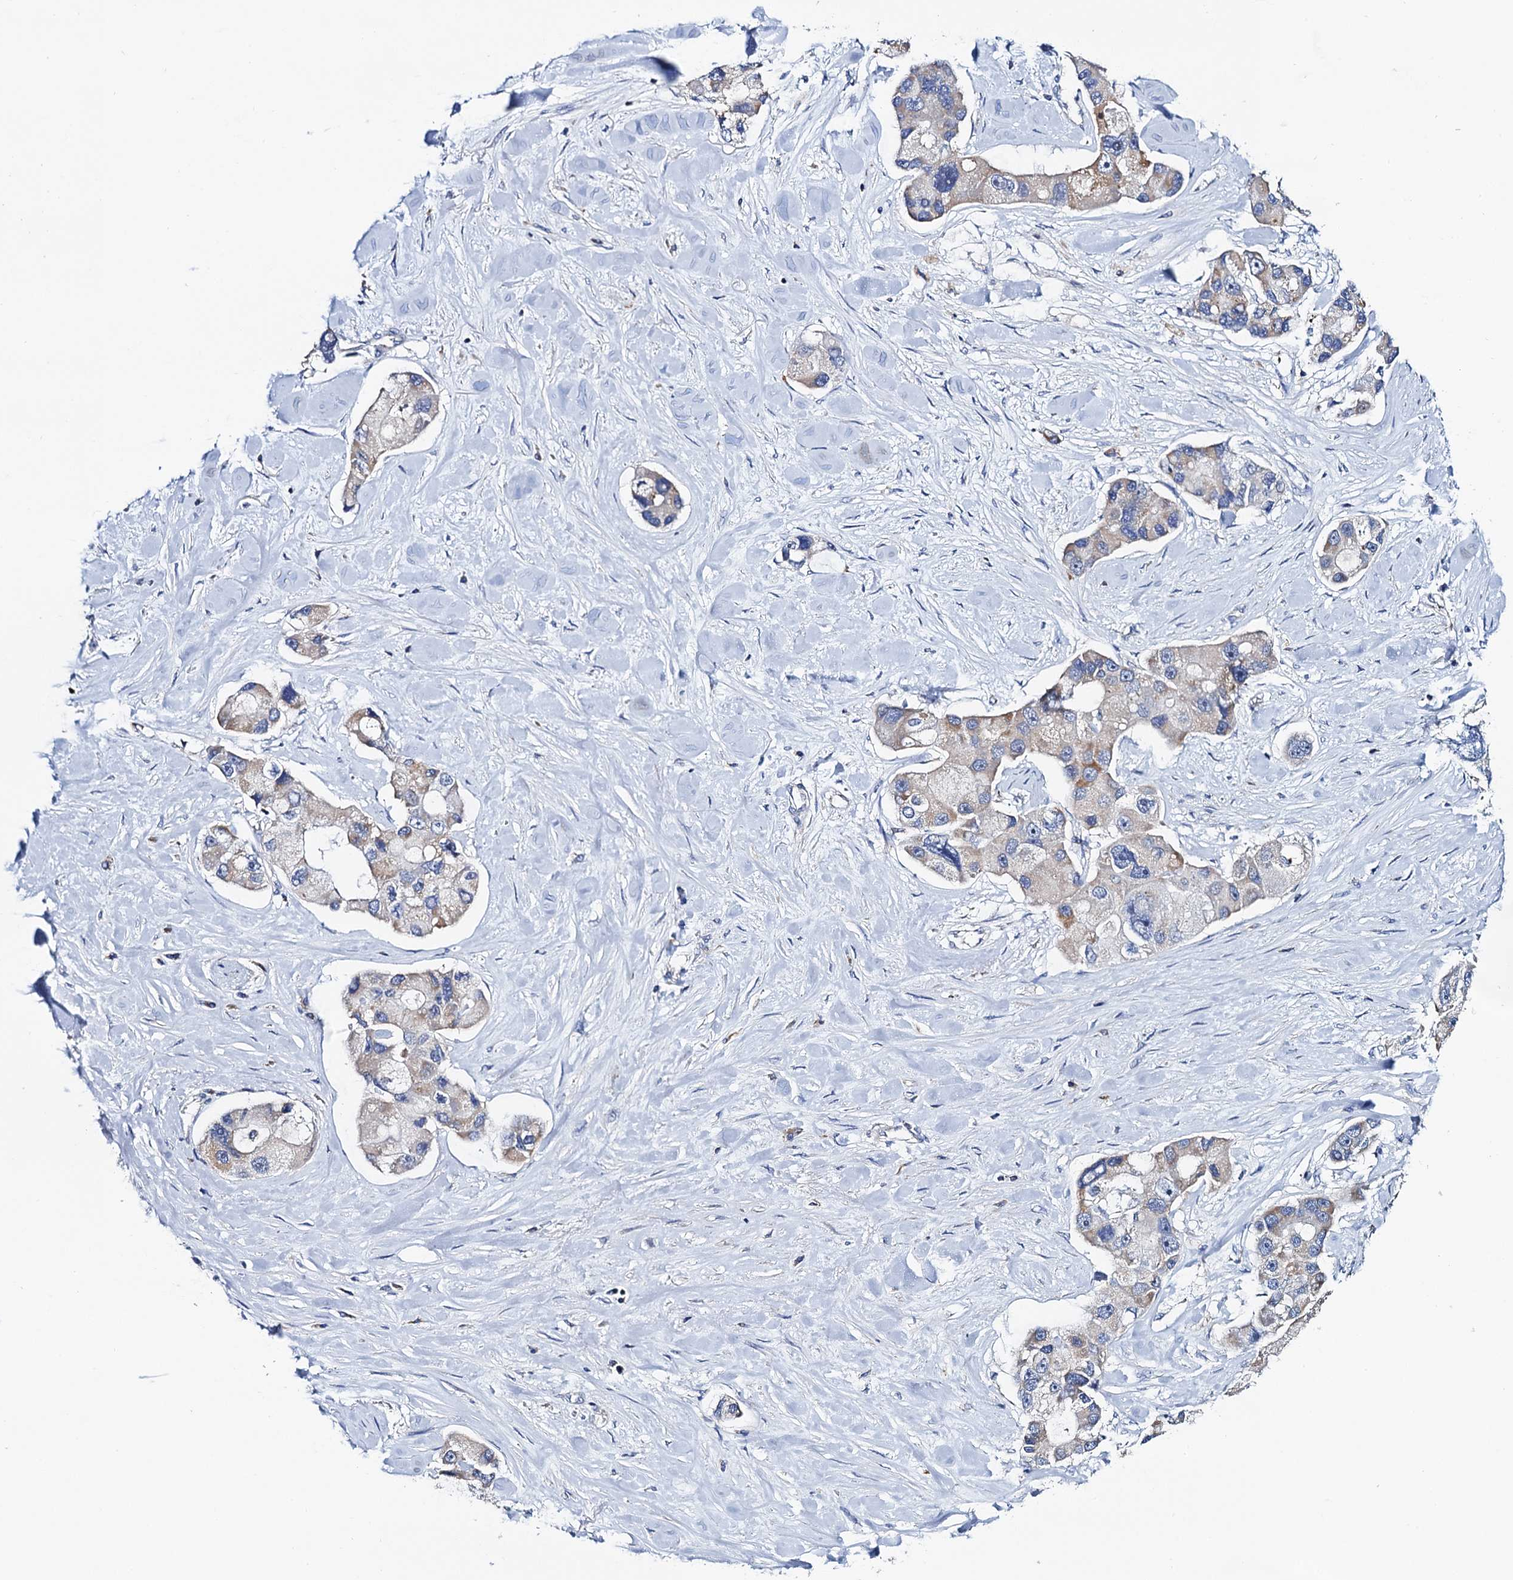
{"staining": {"intensity": "weak", "quantity": "25%-75%", "location": "cytoplasmic/membranous"}, "tissue": "lung cancer", "cell_type": "Tumor cells", "image_type": "cancer", "snomed": [{"axis": "morphology", "description": "Adenocarcinoma, NOS"}, {"axis": "topography", "description": "Lung"}], "caption": "Brown immunohistochemical staining in human lung cancer shows weak cytoplasmic/membranous expression in about 25%-75% of tumor cells.", "gene": "MRPL48", "patient": {"sex": "female", "age": 54}}